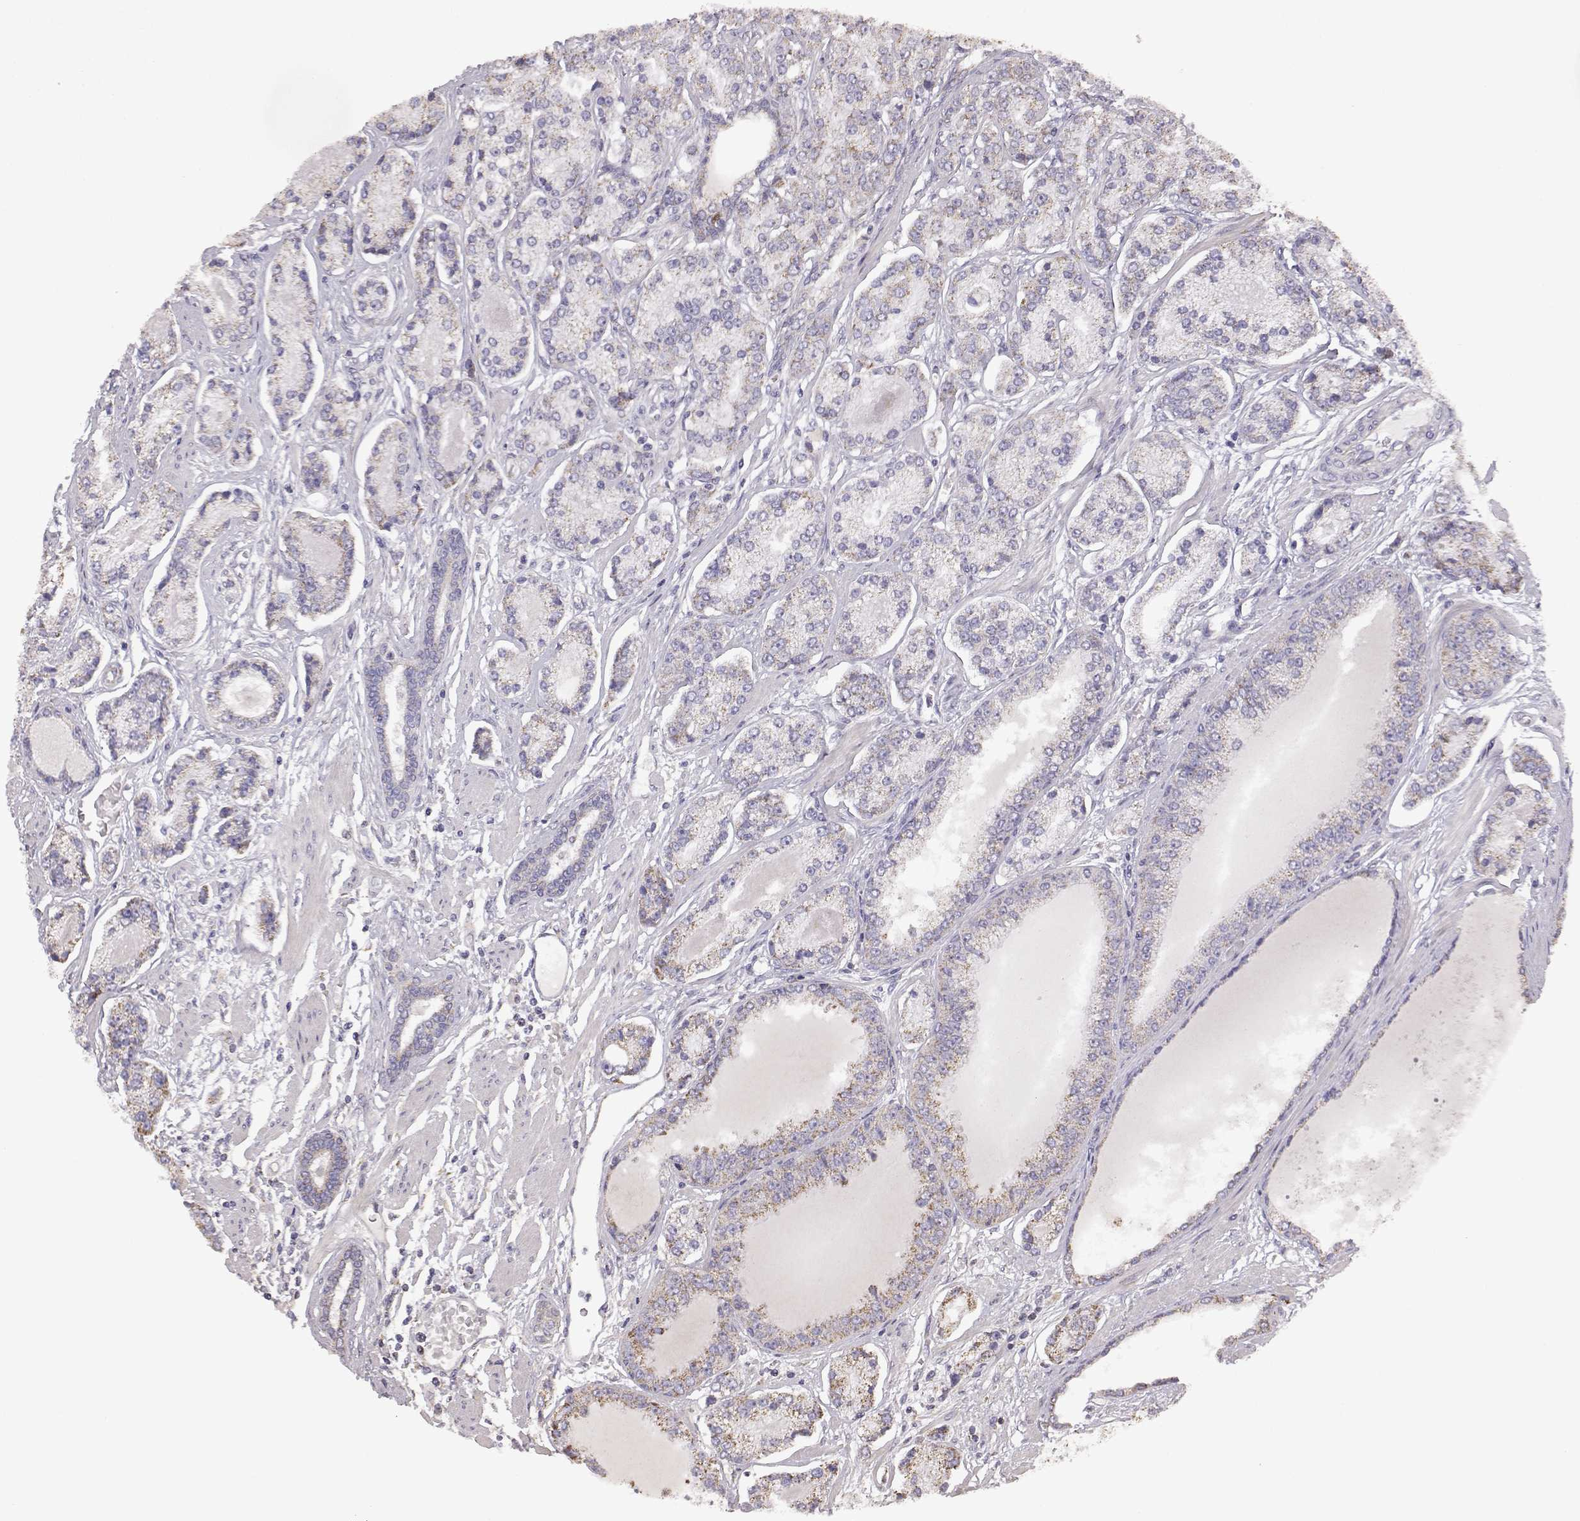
{"staining": {"intensity": "weak", "quantity": "25%-75%", "location": "cytoplasmic/membranous"}, "tissue": "prostate cancer", "cell_type": "Tumor cells", "image_type": "cancer", "snomed": [{"axis": "morphology", "description": "Adenocarcinoma, NOS"}, {"axis": "topography", "description": "Prostate"}], "caption": "Immunohistochemical staining of human prostate cancer (adenocarcinoma) displays low levels of weak cytoplasmic/membranous expression in approximately 25%-75% of tumor cells.", "gene": "DDC", "patient": {"sex": "male", "age": 64}}